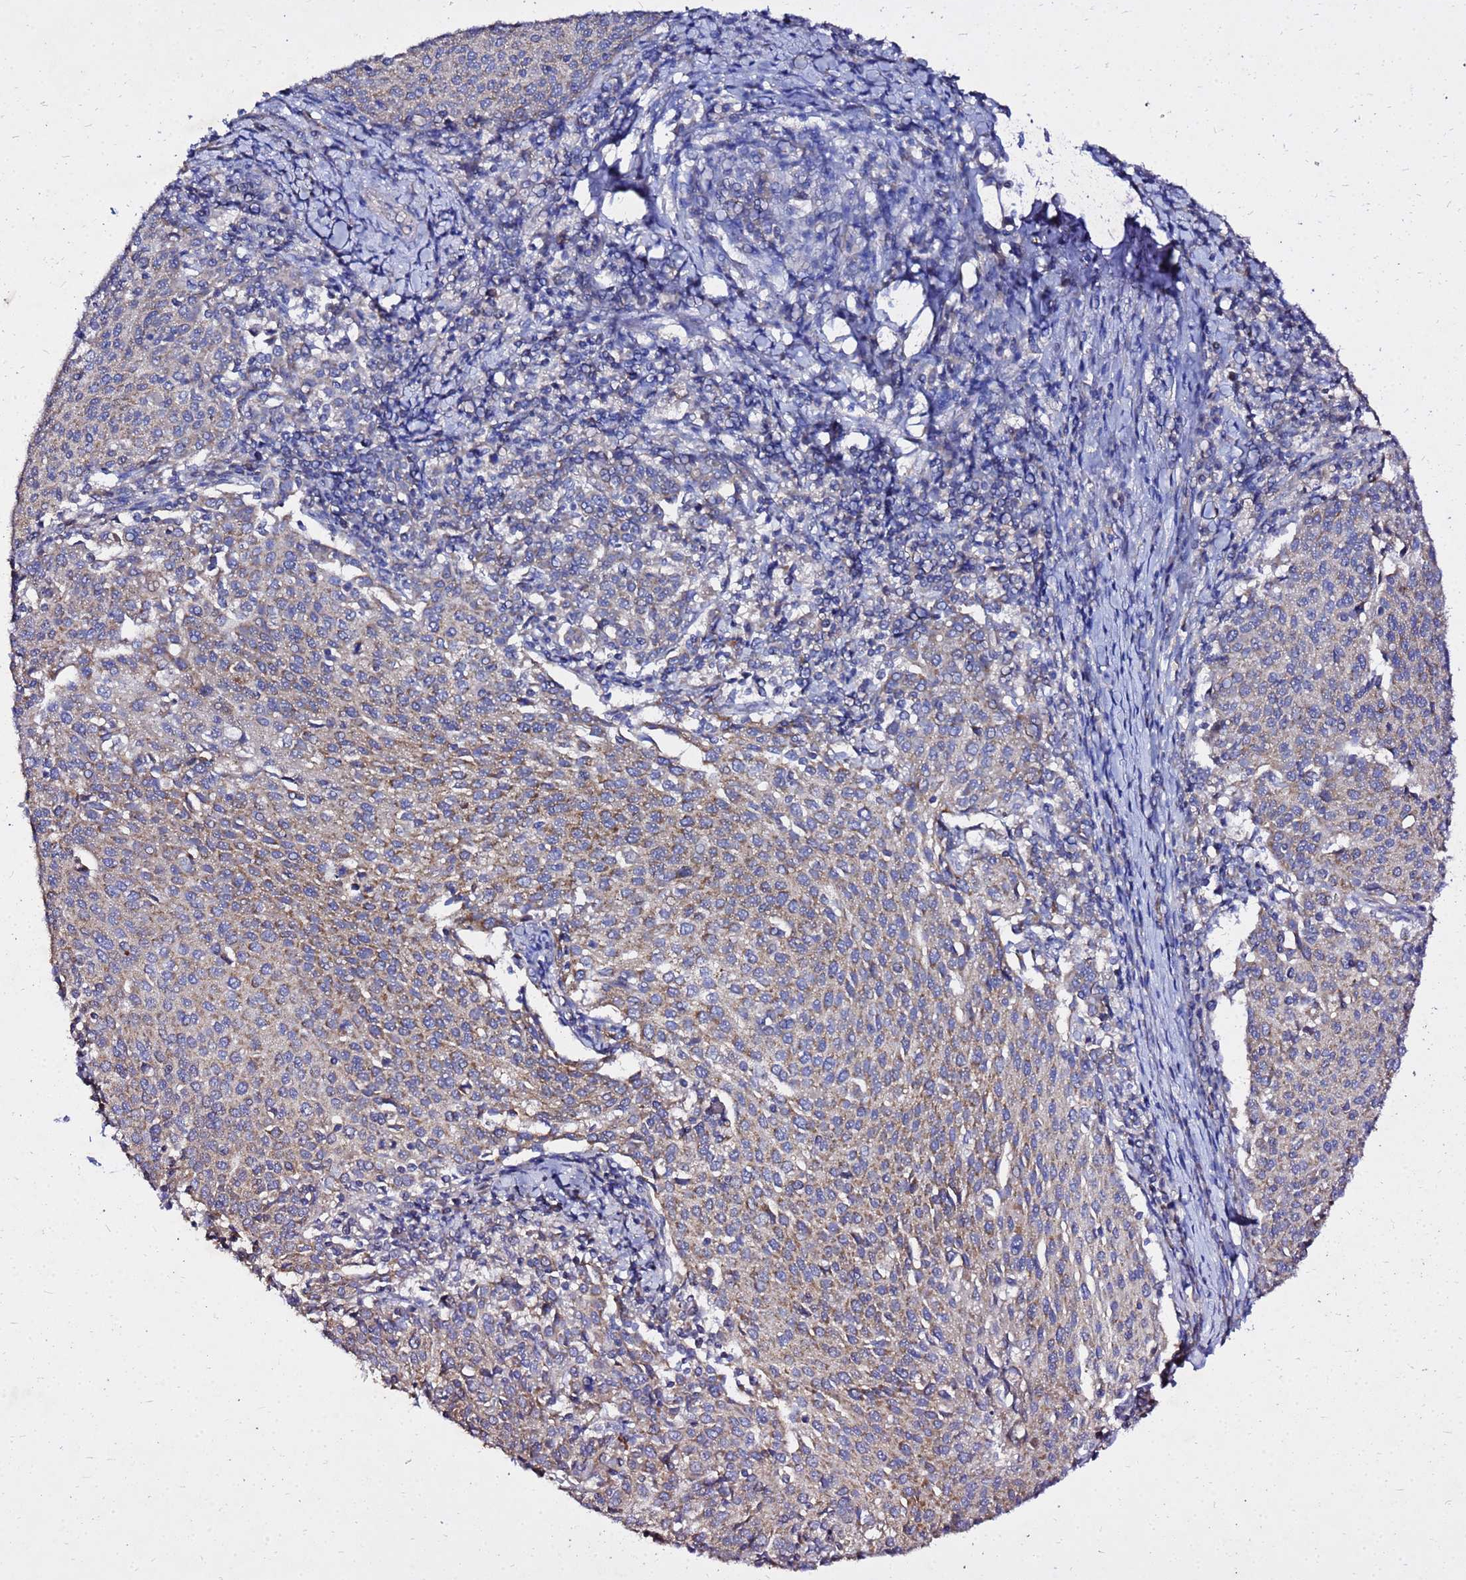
{"staining": {"intensity": "weak", "quantity": "25%-75%", "location": "cytoplasmic/membranous"}, "tissue": "cervical cancer", "cell_type": "Tumor cells", "image_type": "cancer", "snomed": [{"axis": "morphology", "description": "Squamous cell carcinoma, NOS"}, {"axis": "topography", "description": "Cervix"}], "caption": "Weak cytoplasmic/membranous protein staining is present in about 25%-75% of tumor cells in cervical cancer (squamous cell carcinoma).", "gene": "COX14", "patient": {"sex": "female", "age": 46}}